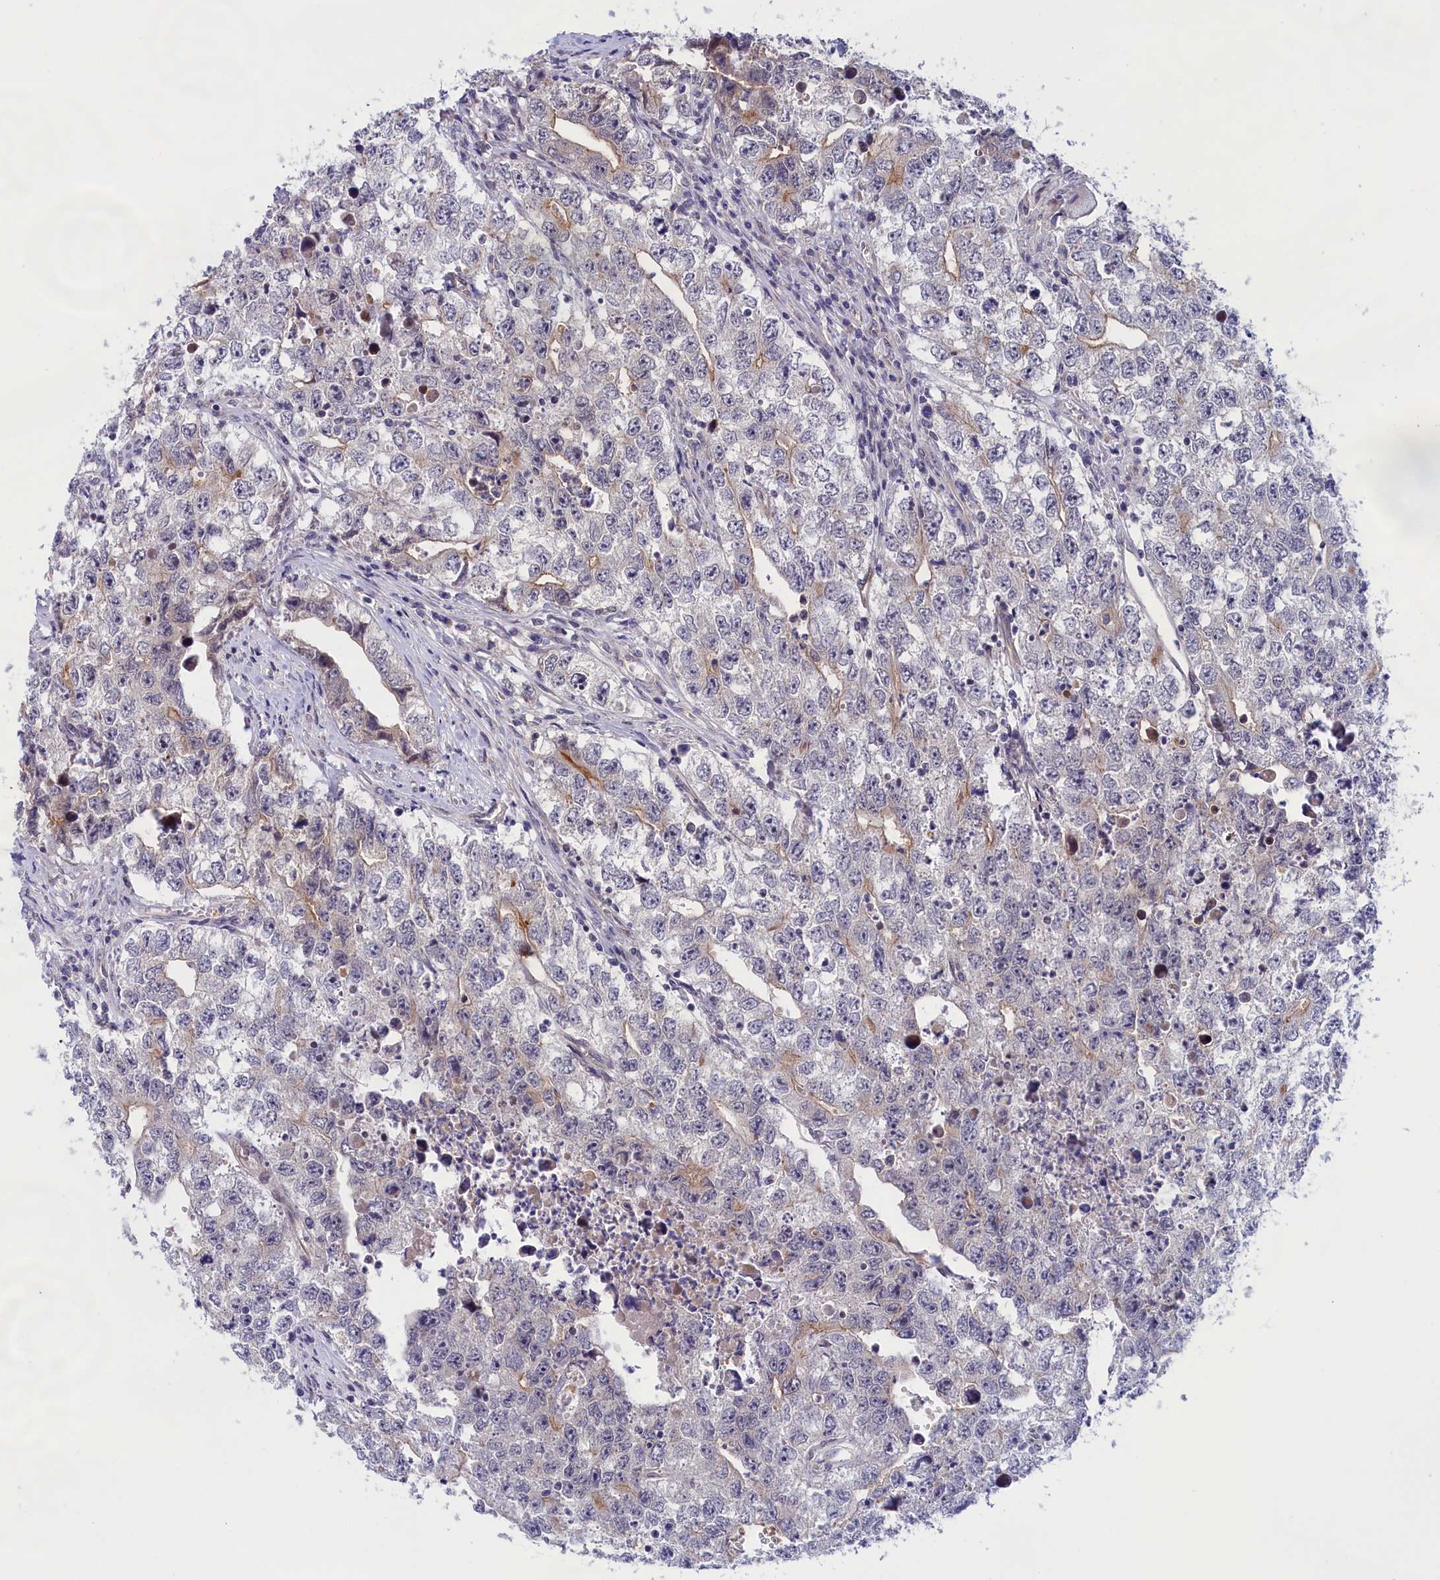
{"staining": {"intensity": "weak", "quantity": "<25%", "location": "cytoplasmic/membranous"}, "tissue": "testis cancer", "cell_type": "Tumor cells", "image_type": "cancer", "snomed": [{"axis": "morphology", "description": "Seminoma, NOS"}, {"axis": "morphology", "description": "Carcinoma, Embryonal, NOS"}, {"axis": "topography", "description": "Testis"}], "caption": "A photomicrograph of human testis seminoma is negative for staining in tumor cells.", "gene": "IGFALS", "patient": {"sex": "male", "age": 43}}